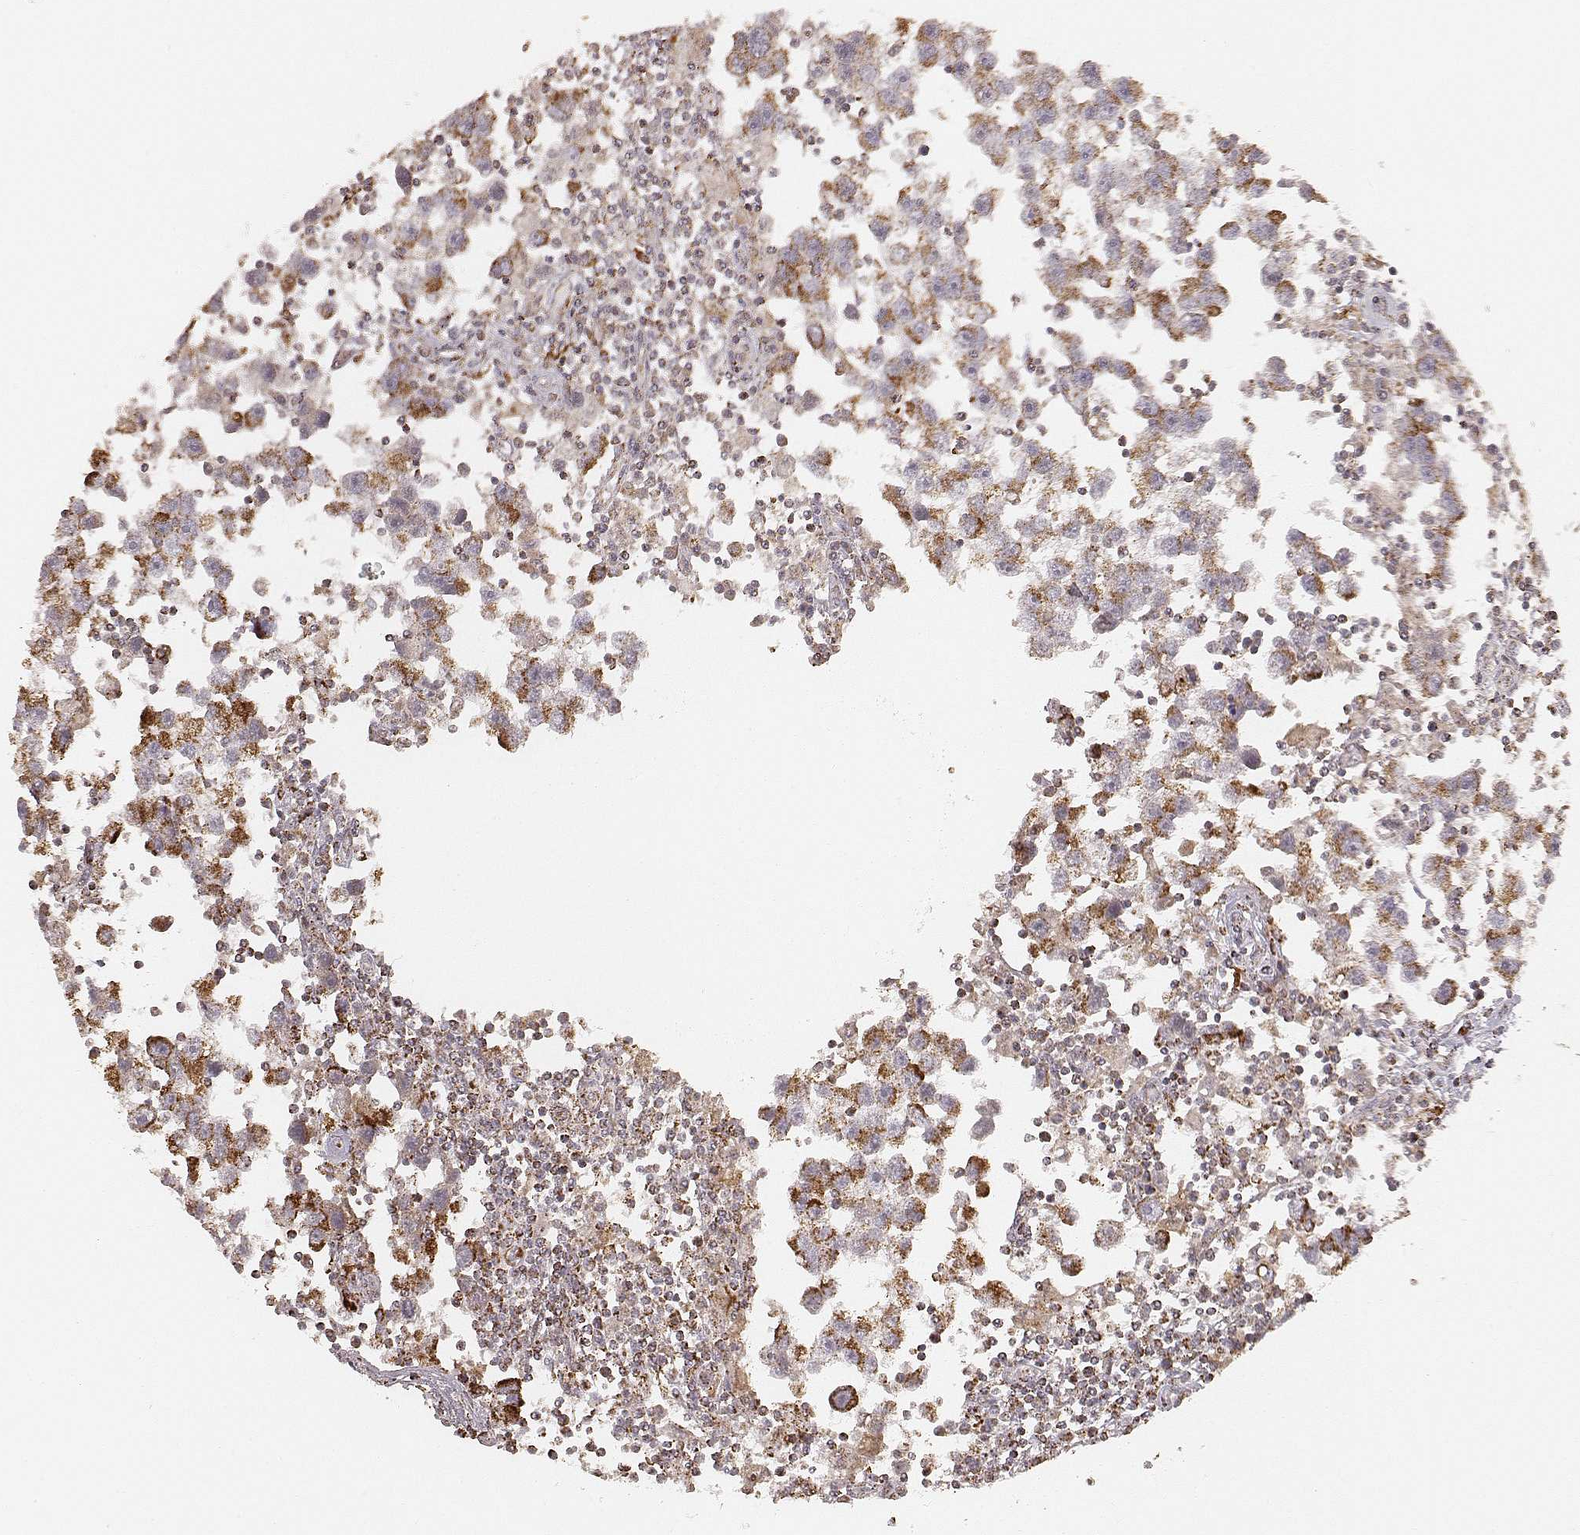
{"staining": {"intensity": "moderate", "quantity": ">75%", "location": "cytoplasmic/membranous"}, "tissue": "testis cancer", "cell_type": "Tumor cells", "image_type": "cancer", "snomed": [{"axis": "morphology", "description": "Seminoma, NOS"}, {"axis": "topography", "description": "Testis"}], "caption": "Testis cancer (seminoma) stained for a protein exhibits moderate cytoplasmic/membranous positivity in tumor cells.", "gene": "CS", "patient": {"sex": "male", "age": 30}}